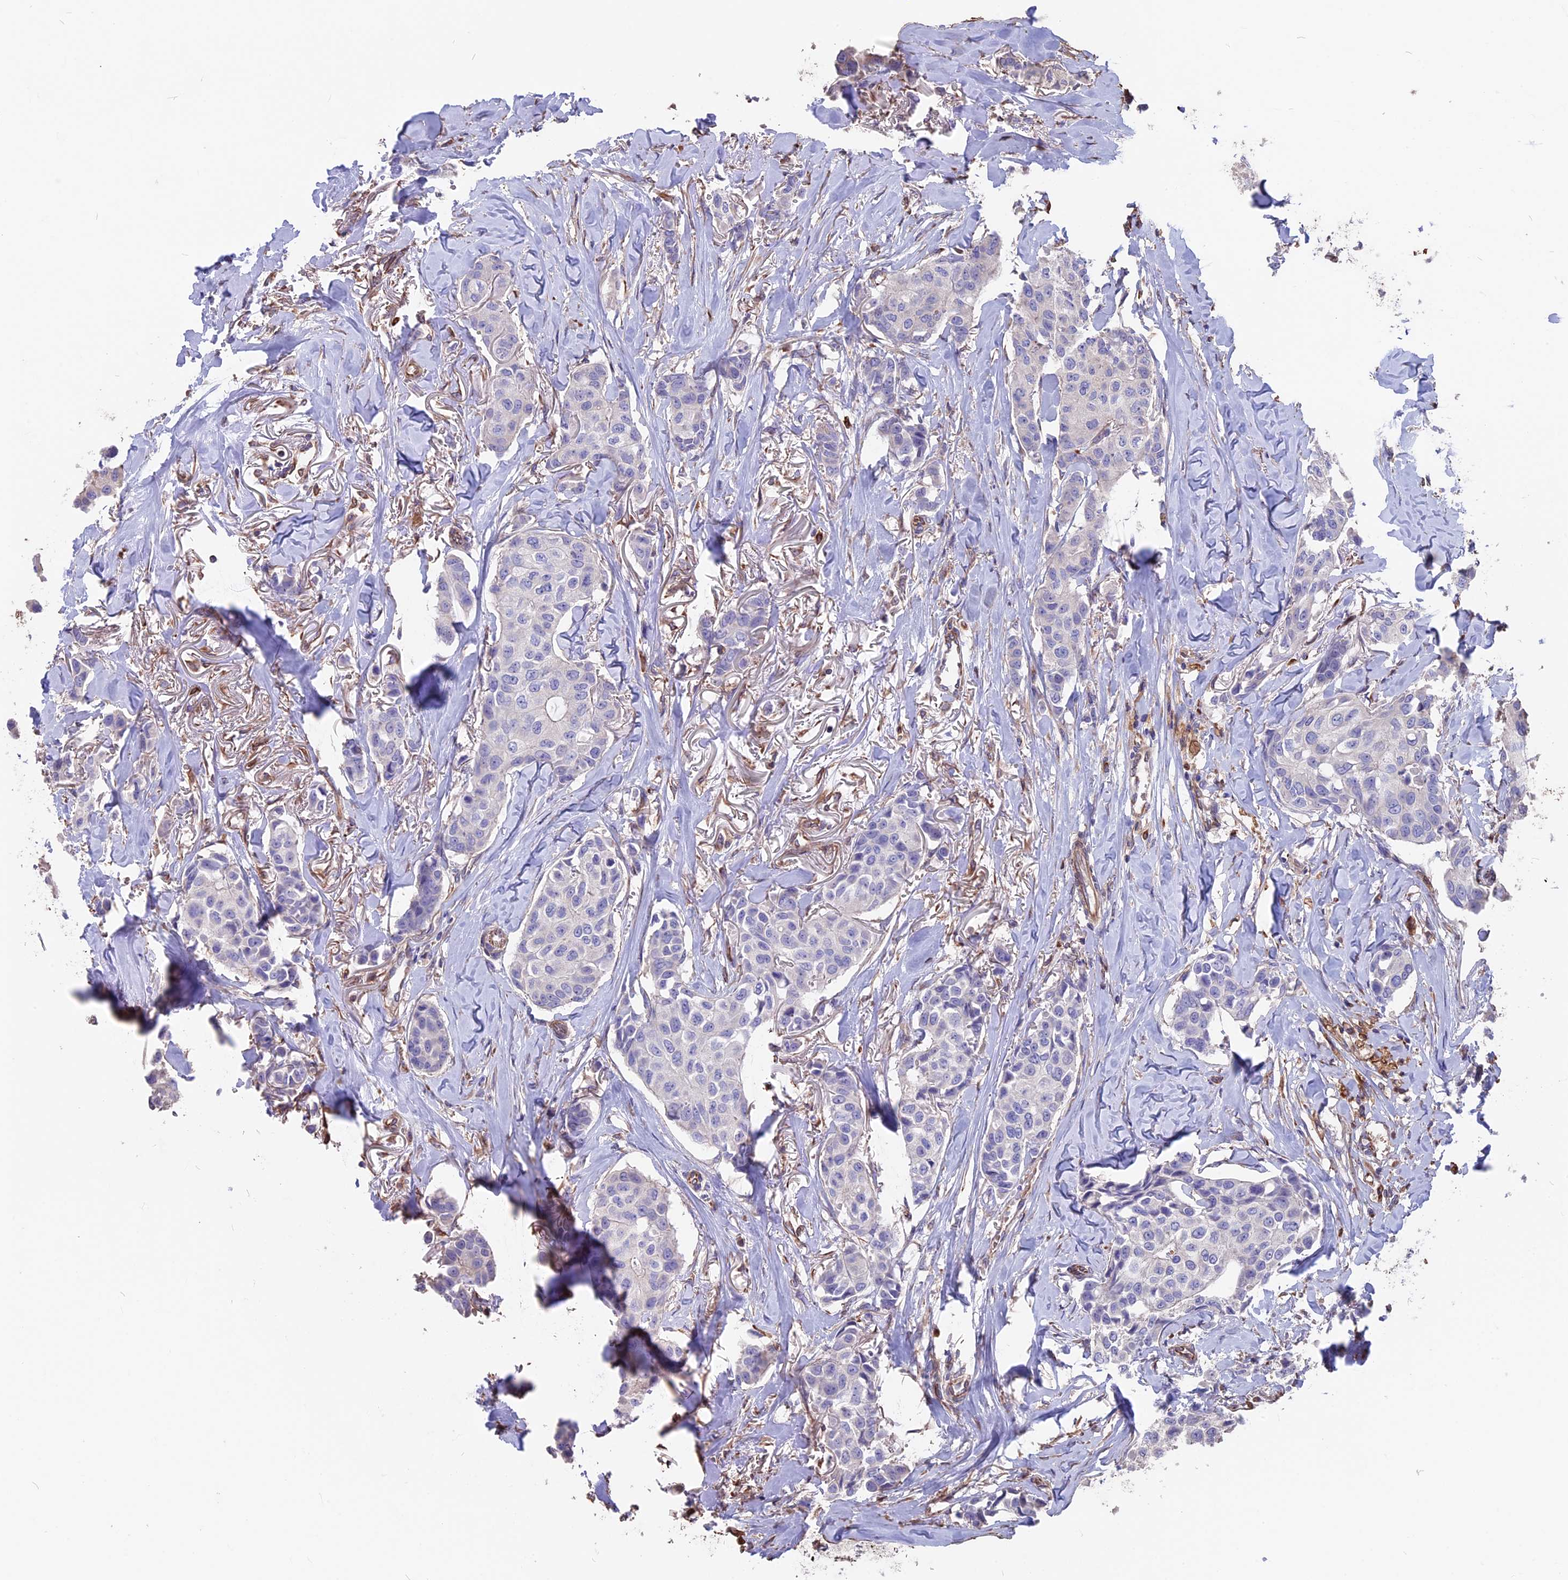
{"staining": {"intensity": "negative", "quantity": "none", "location": "none"}, "tissue": "breast cancer", "cell_type": "Tumor cells", "image_type": "cancer", "snomed": [{"axis": "morphology", "description": "Duct carcinoma"}, {"axis": "topography", "description": "Breast"}], "caption": "Tumor cells show no significant staining in breast cancer.", "gene": "SEH1L", "patient": {"sex": "female", "age": 80}}